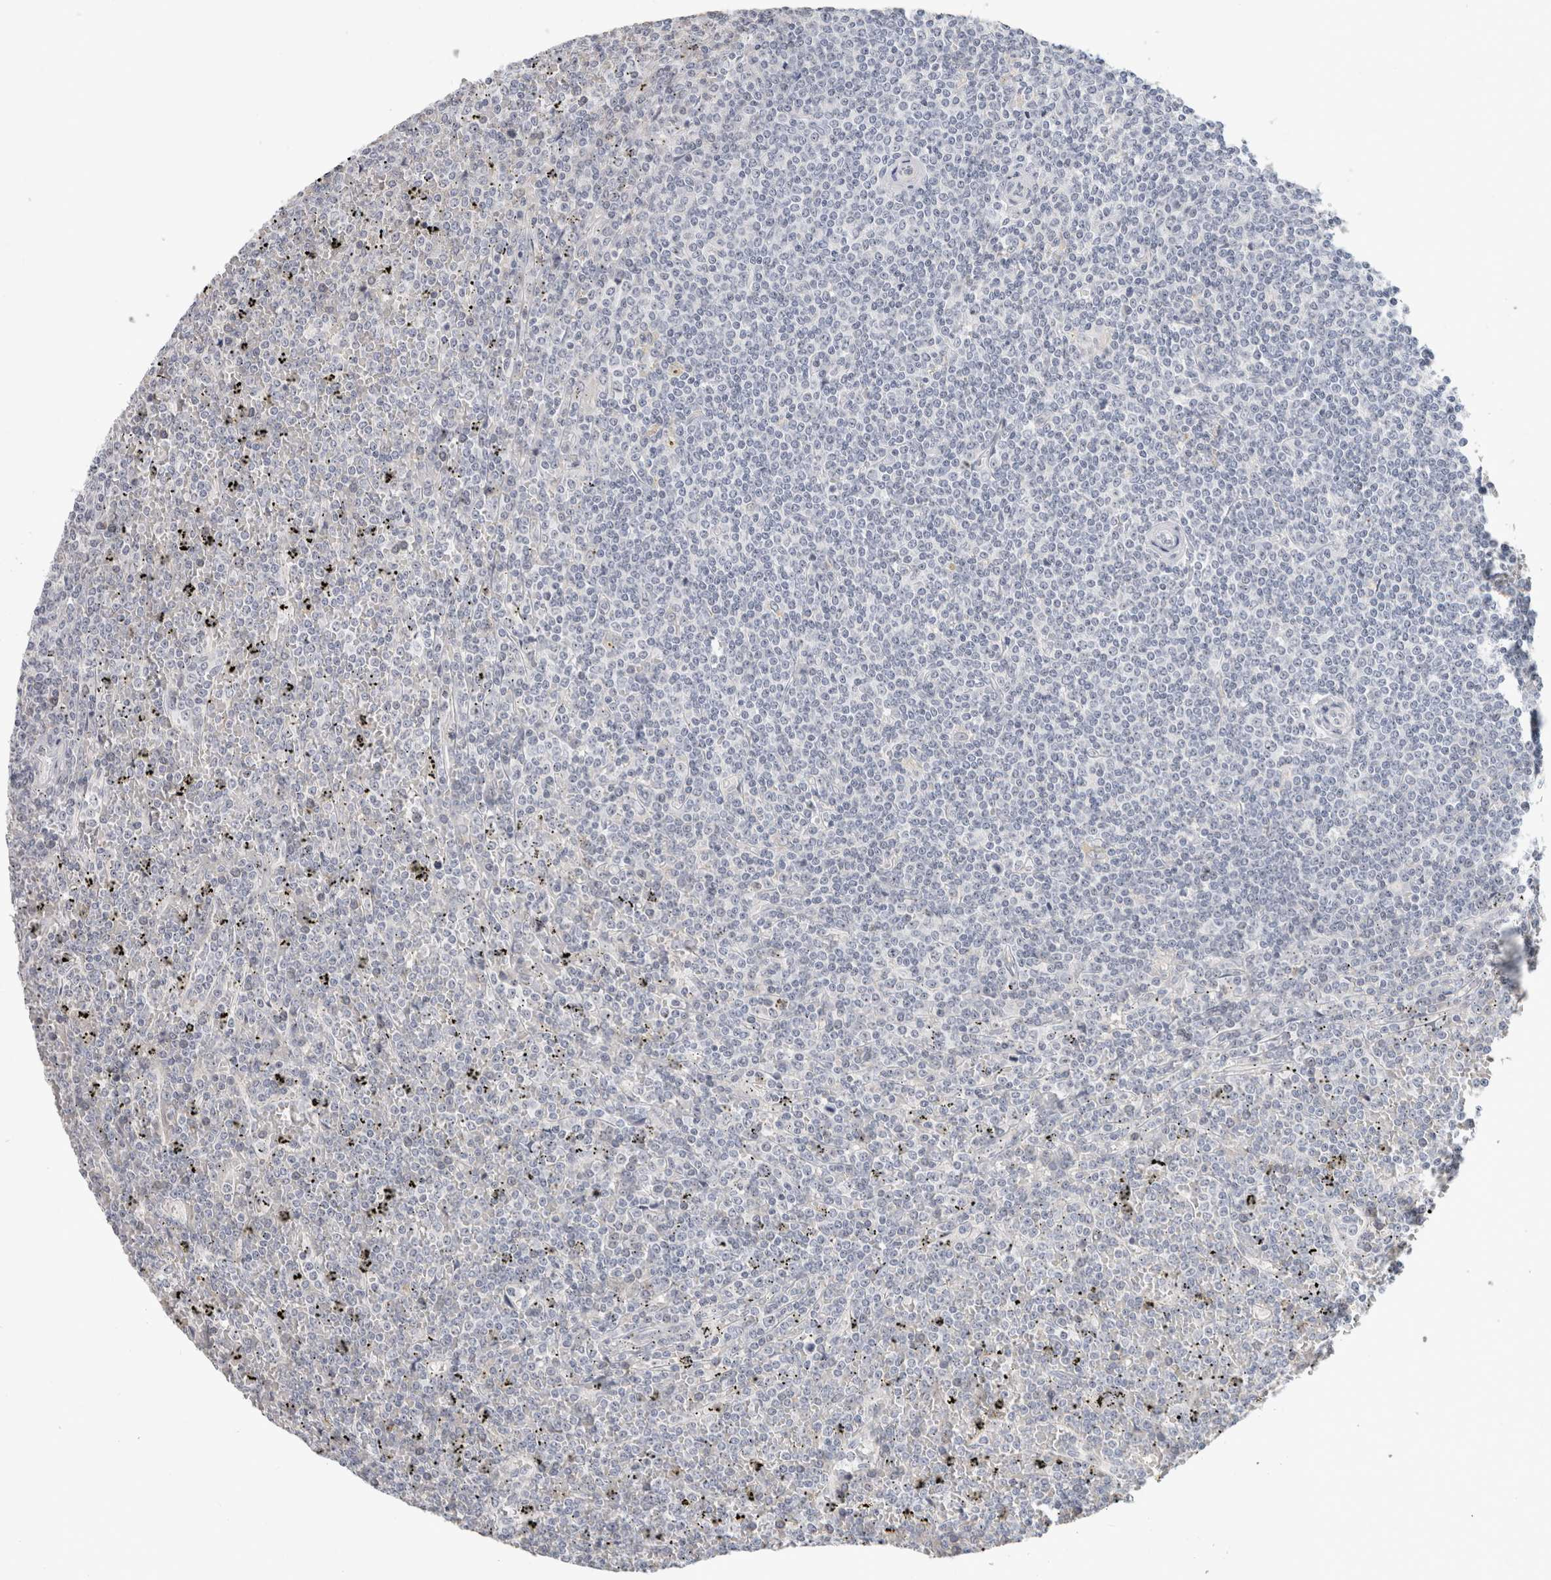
{"staining": {"intensity": "negative", "quantity": "none", "location": "none"}, "tissue": "lymphoma", "cell_type": "Tumor cells", "image_type": "cancer", "snomed": [{"axis": "morphology", "description": "Malignant lymphoma, non-Hodgkin's type, Low grade"}, {"axis": "topography", "description": "Spleen"}], "caption": "Human lymphoma stained for a protein using immunohistochemistry exhibits no staining in tumor cells.", "gene": "FMR1NB", "patient": {"sex": "female", "age": 19}}